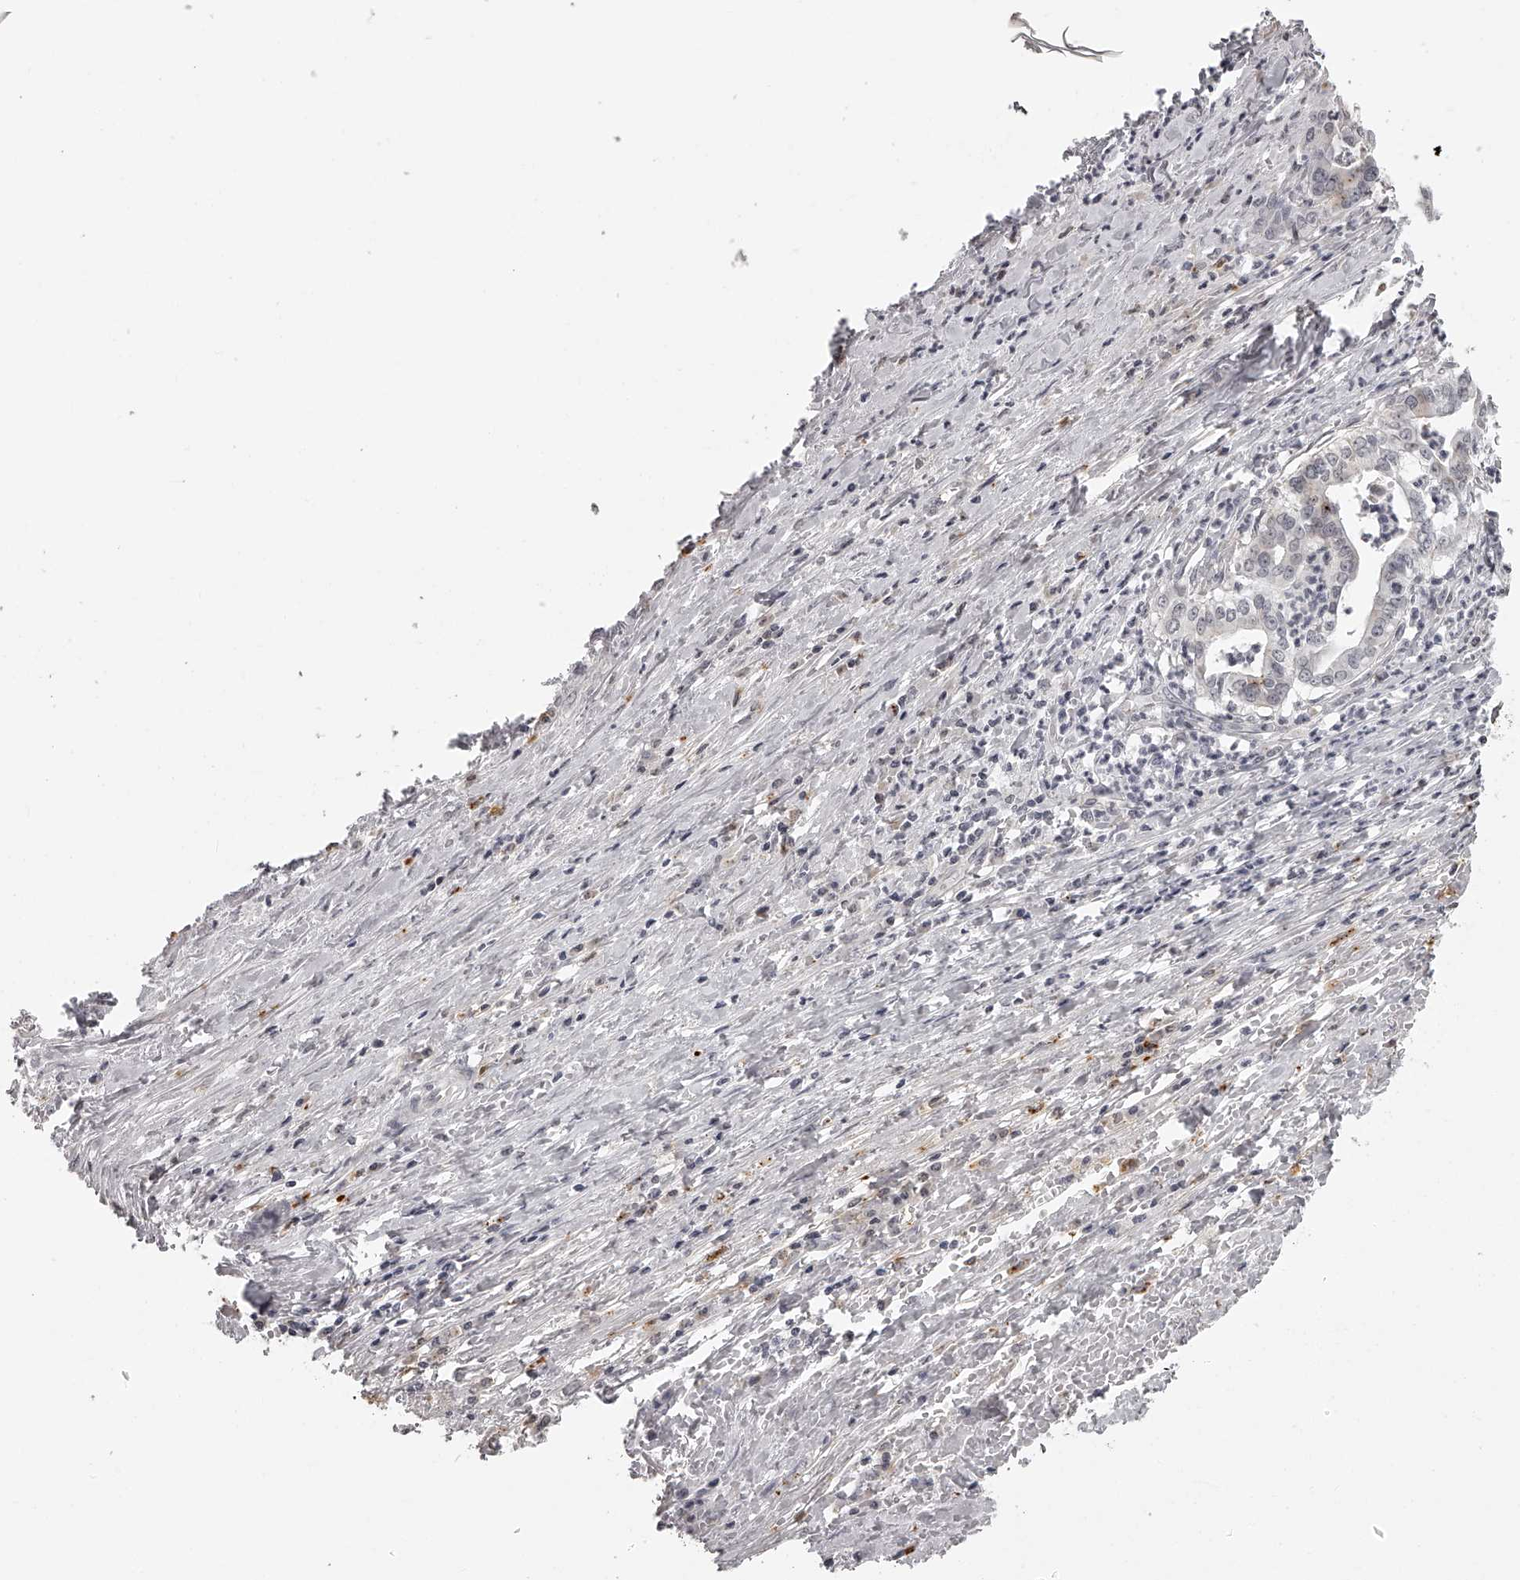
{"staining": {"intensity": "negative", "quantity": "none", "location": "none"}, "tissue": "liver cancer", "cell_type": "Tumor cells", "image_type": "cancer", "snomed": [{"axis": "morphology", "description": "Cholangiocarcinoma"}, {"axis": "topography", "description": "Liver"}], "caption": "This is an IHC image of human liver cancer. There is no expression in tumor cells.", "gene": "RNF220", "patient": {"sex": "female", "age": 61}}